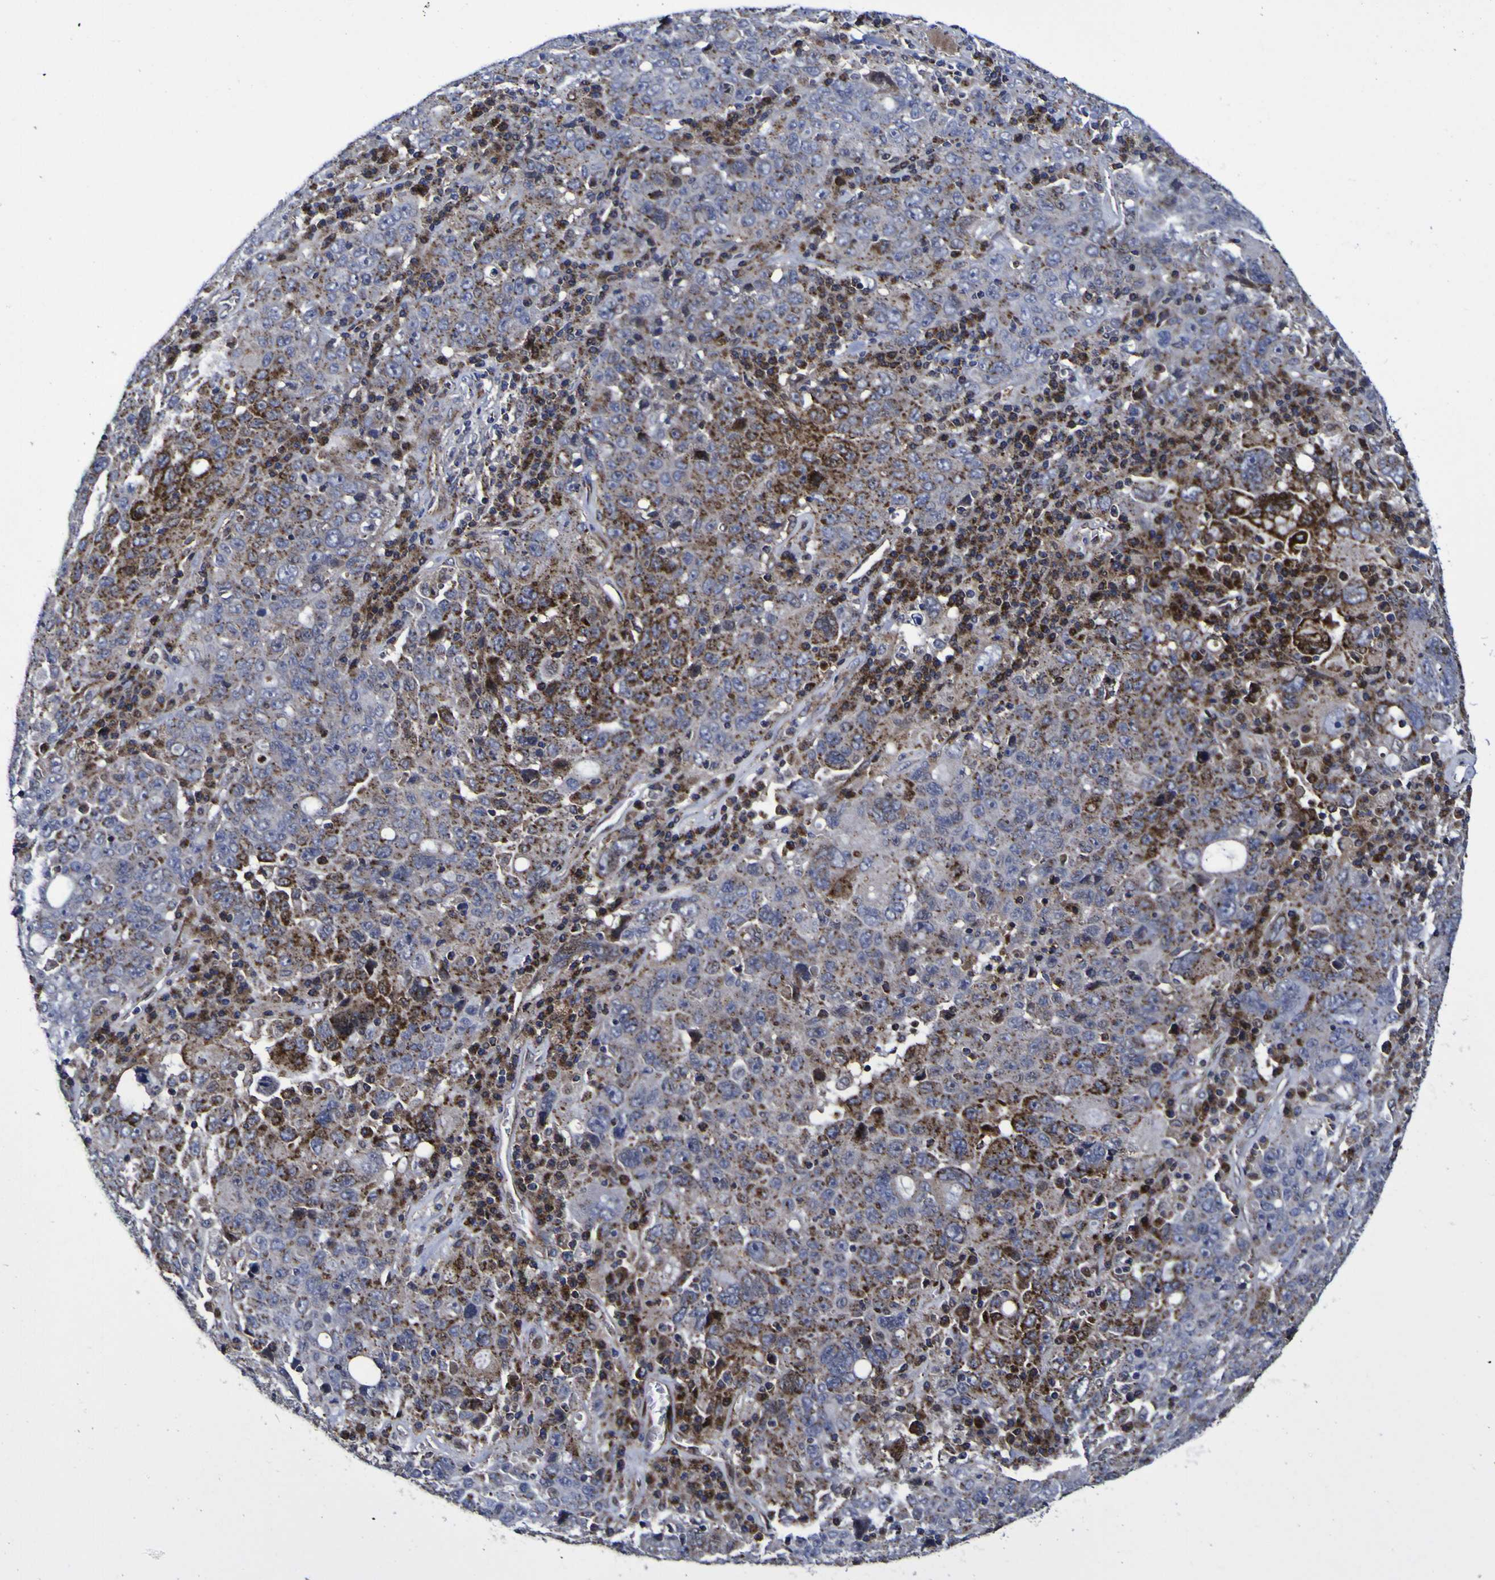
{"staining": {"intensity": "strong", "quantity": "<25%", "location": "cytoplasmic/membranous,nuclear"}, "tissue": "ovarian cancer", "cell_type": "Tumor cells", "image_type": "cancer", "snomed": [{"axis": "morphology", "description": "Carcinoma, endometroid"}, {"axis": "topography", "description": "Ovary"}], "caption": "Ovarian endometroid carcinoma stained with DAB IHC displays medium levels of strong cytoplasmic/membranous and nuclear positivity in approximately <25% of tumor cells.", "gene": "MGLL", "patient": {"sex": "female", "age": 62}}